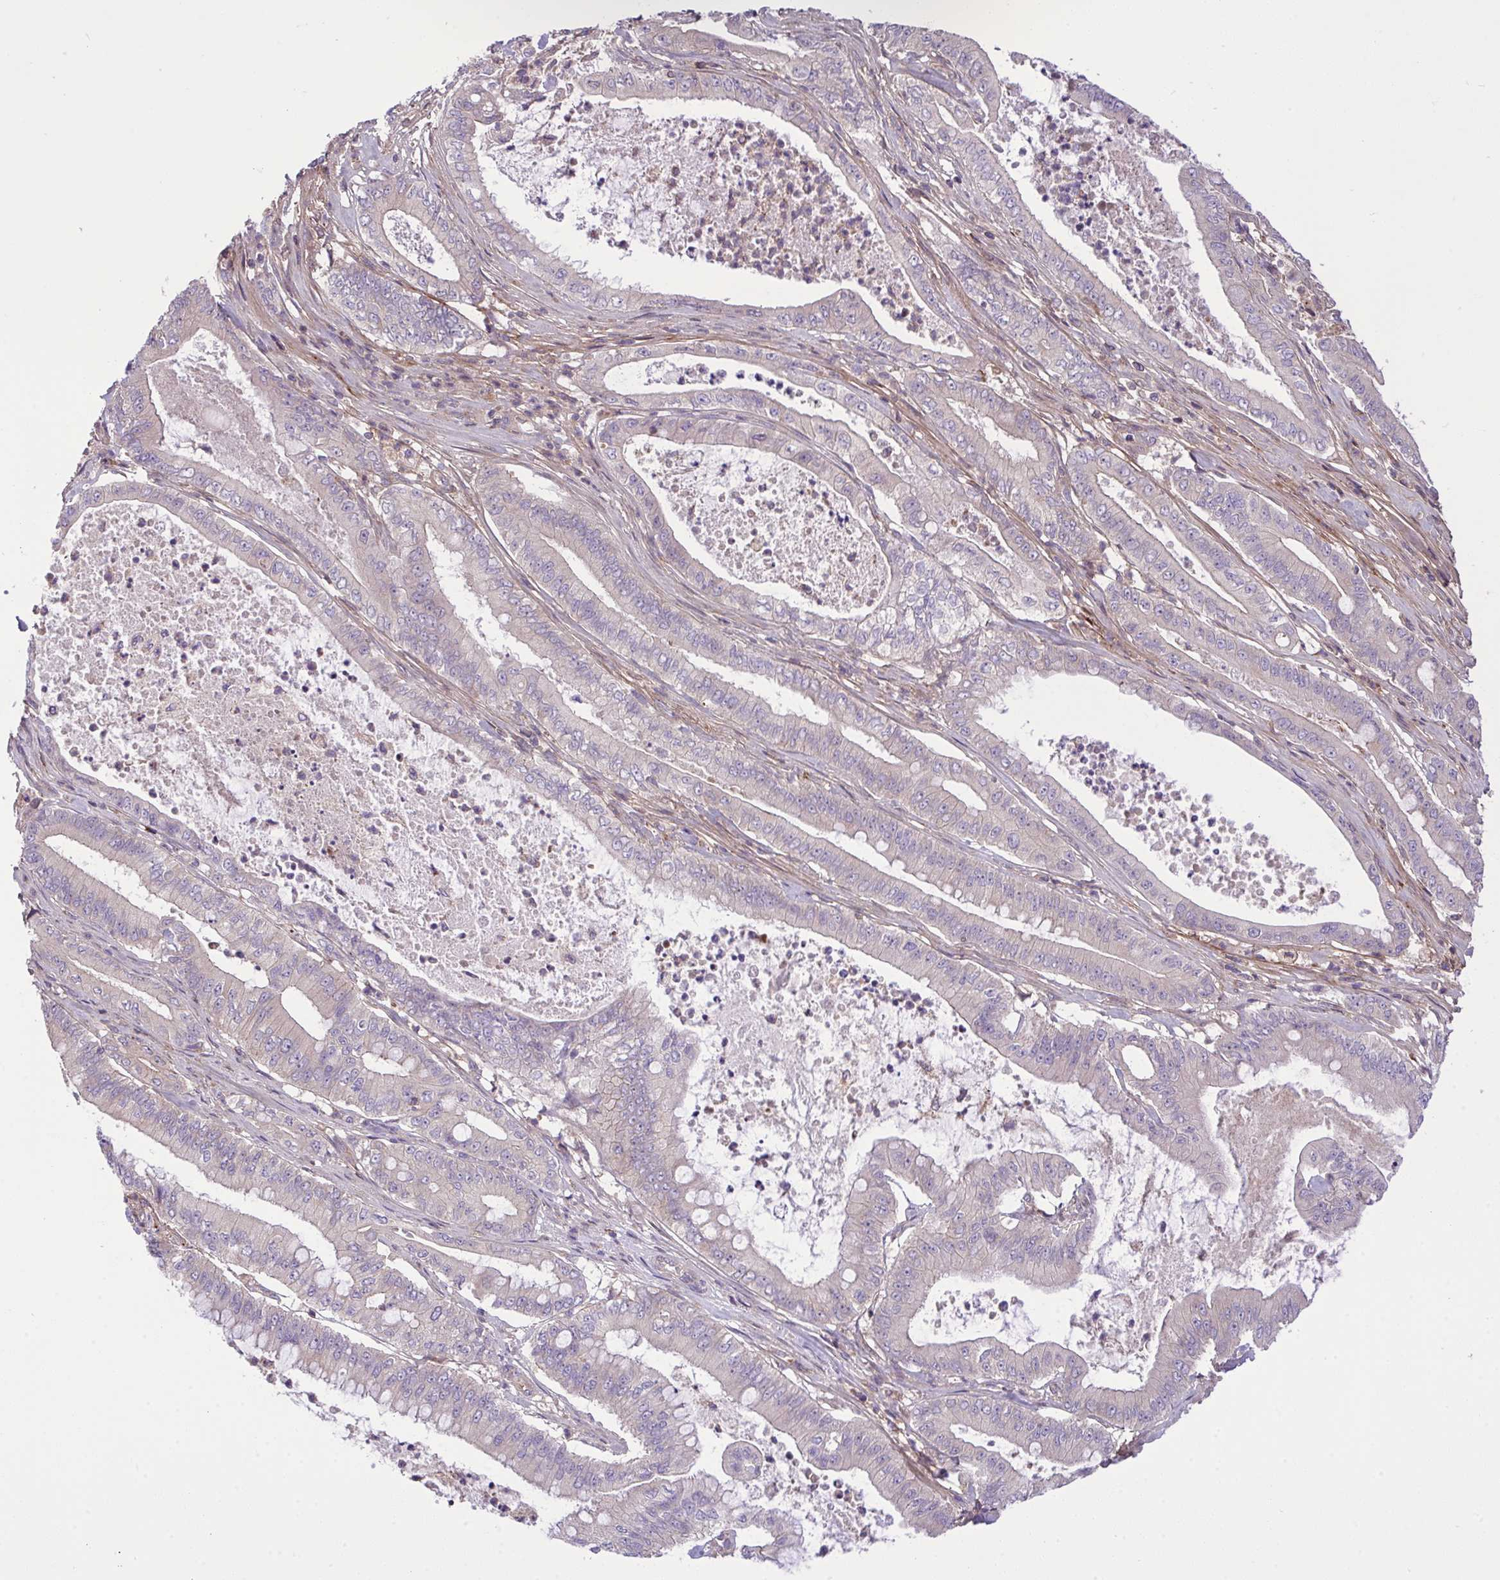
{"staining": {"intensity": "weak", "quantity": "<25%", "location": "cytoplasmic/membranous"}, "tissue": "pancreatic cancer", "cell_type": "Tumor cells", "image_type": "cancer", "snomed": [{"axis": "morphology", "description": "Adenocarcinoma, NOS"}, {"axis": "topography", "description": "Pancreas"}], "caption": "This is a photomicrograph of IHC staining of pancreatic cancer (adenocarcinoma), which shows no positivity in tumor cells. (Stains: DAB (3,3'-diaminobenzidine) immunohistochemistry with hematoxylin counter stain, Microscopy: brightfield microscopy at high magnification).", "gene": "GRB14", "patient": {"sex": "male", "age": 71}}